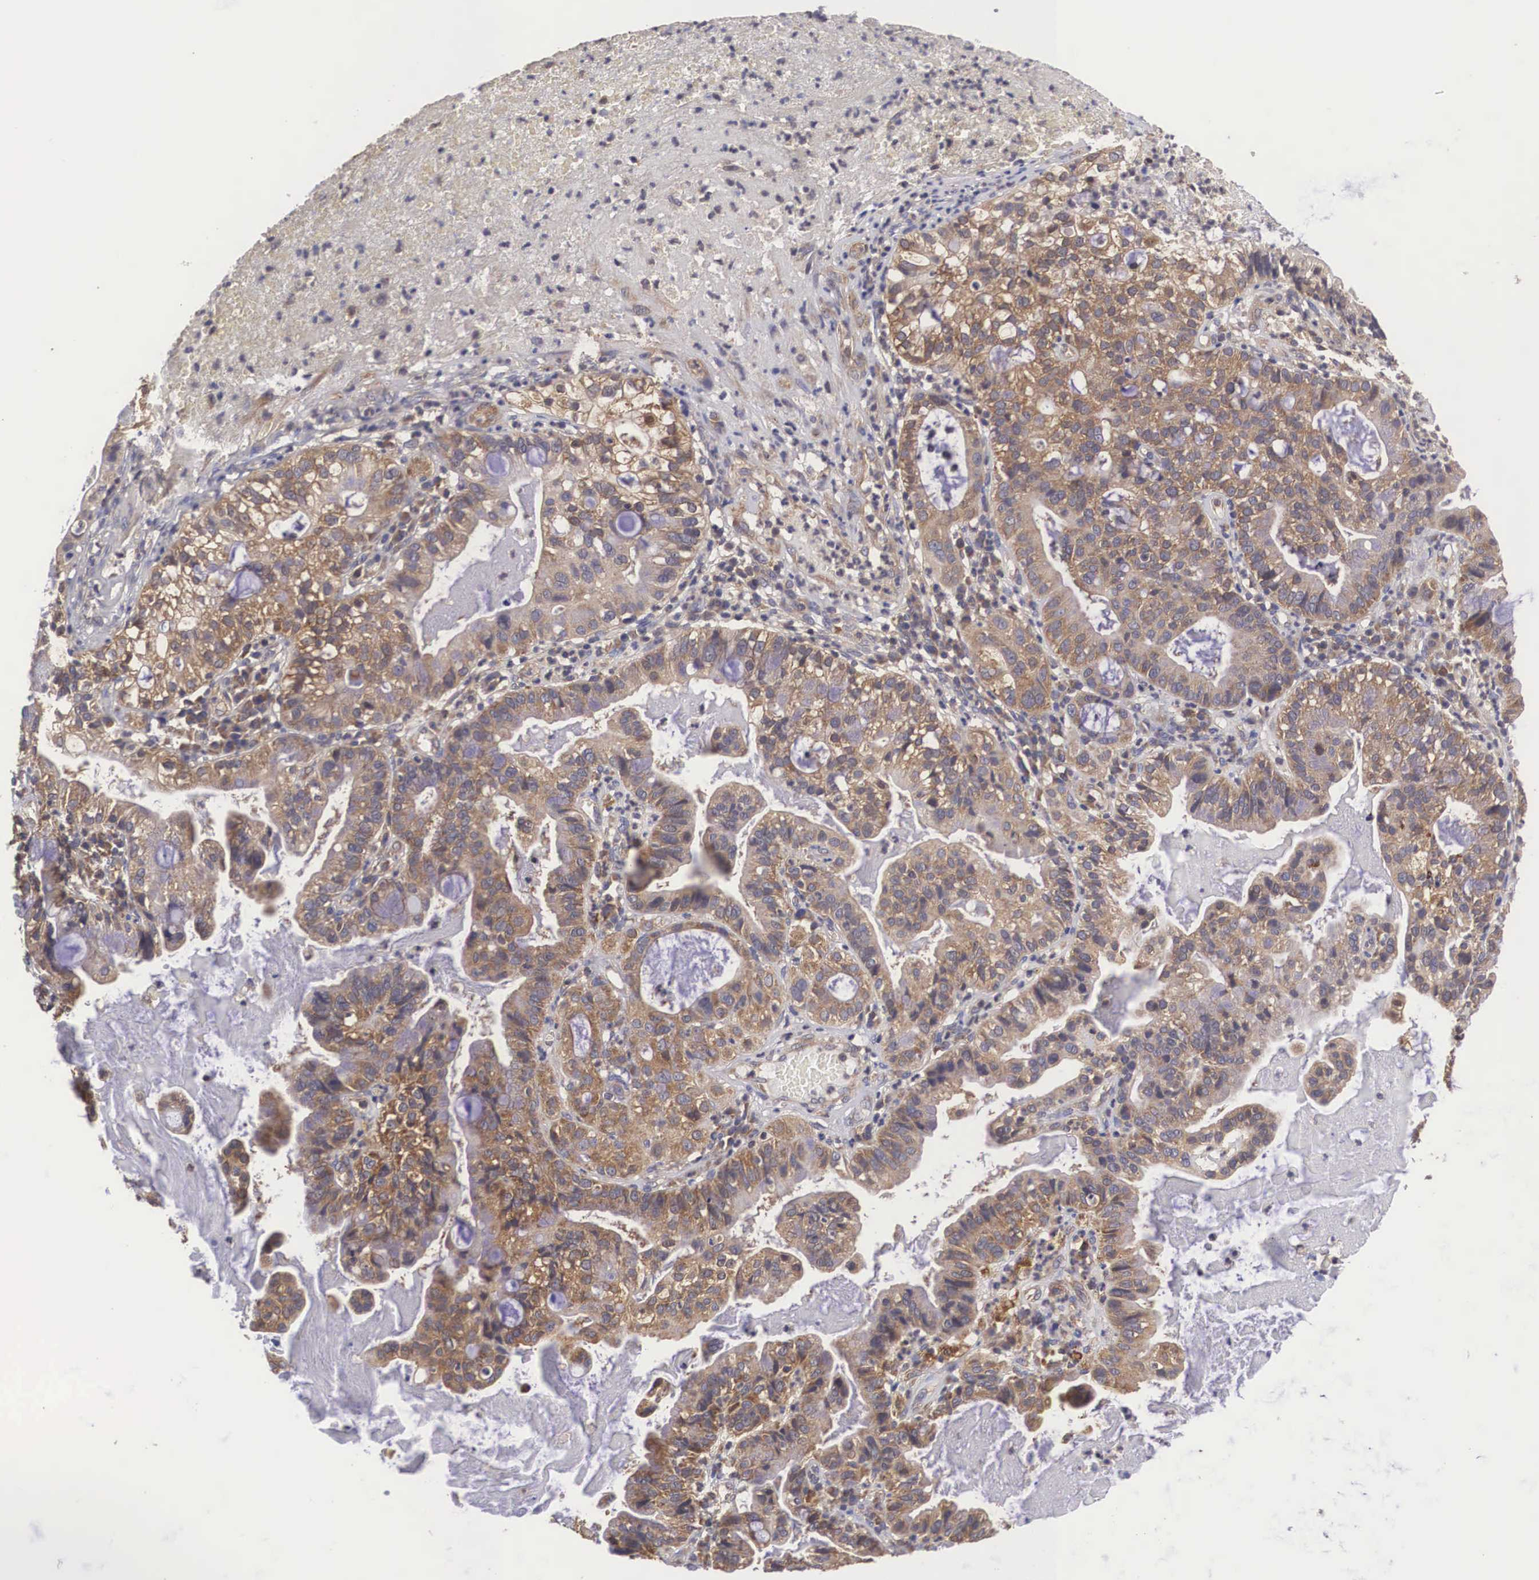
{"staining": {"intensity": "moderate", "quantity": ">75%", "location": "cytoplasmic/membranous"}, "tissue": "cervical cancer", "cell_type": "Tumor cells", "image_type": "cancer", "snomed": [{"axis": "morphology", "description": "Adenocarcinoma, NOS"}, {"axis": "topography", "description": "Cervix"}], "caption": "Adenocarcinoma (cervical) tissue displays moderate cytoplasmic/membranous positivity in approximately >75% of tumor cells, visualized by immunohistochemistry.", "gene": "DHRS1", "patient": {"sex": "female", "age": 41}}